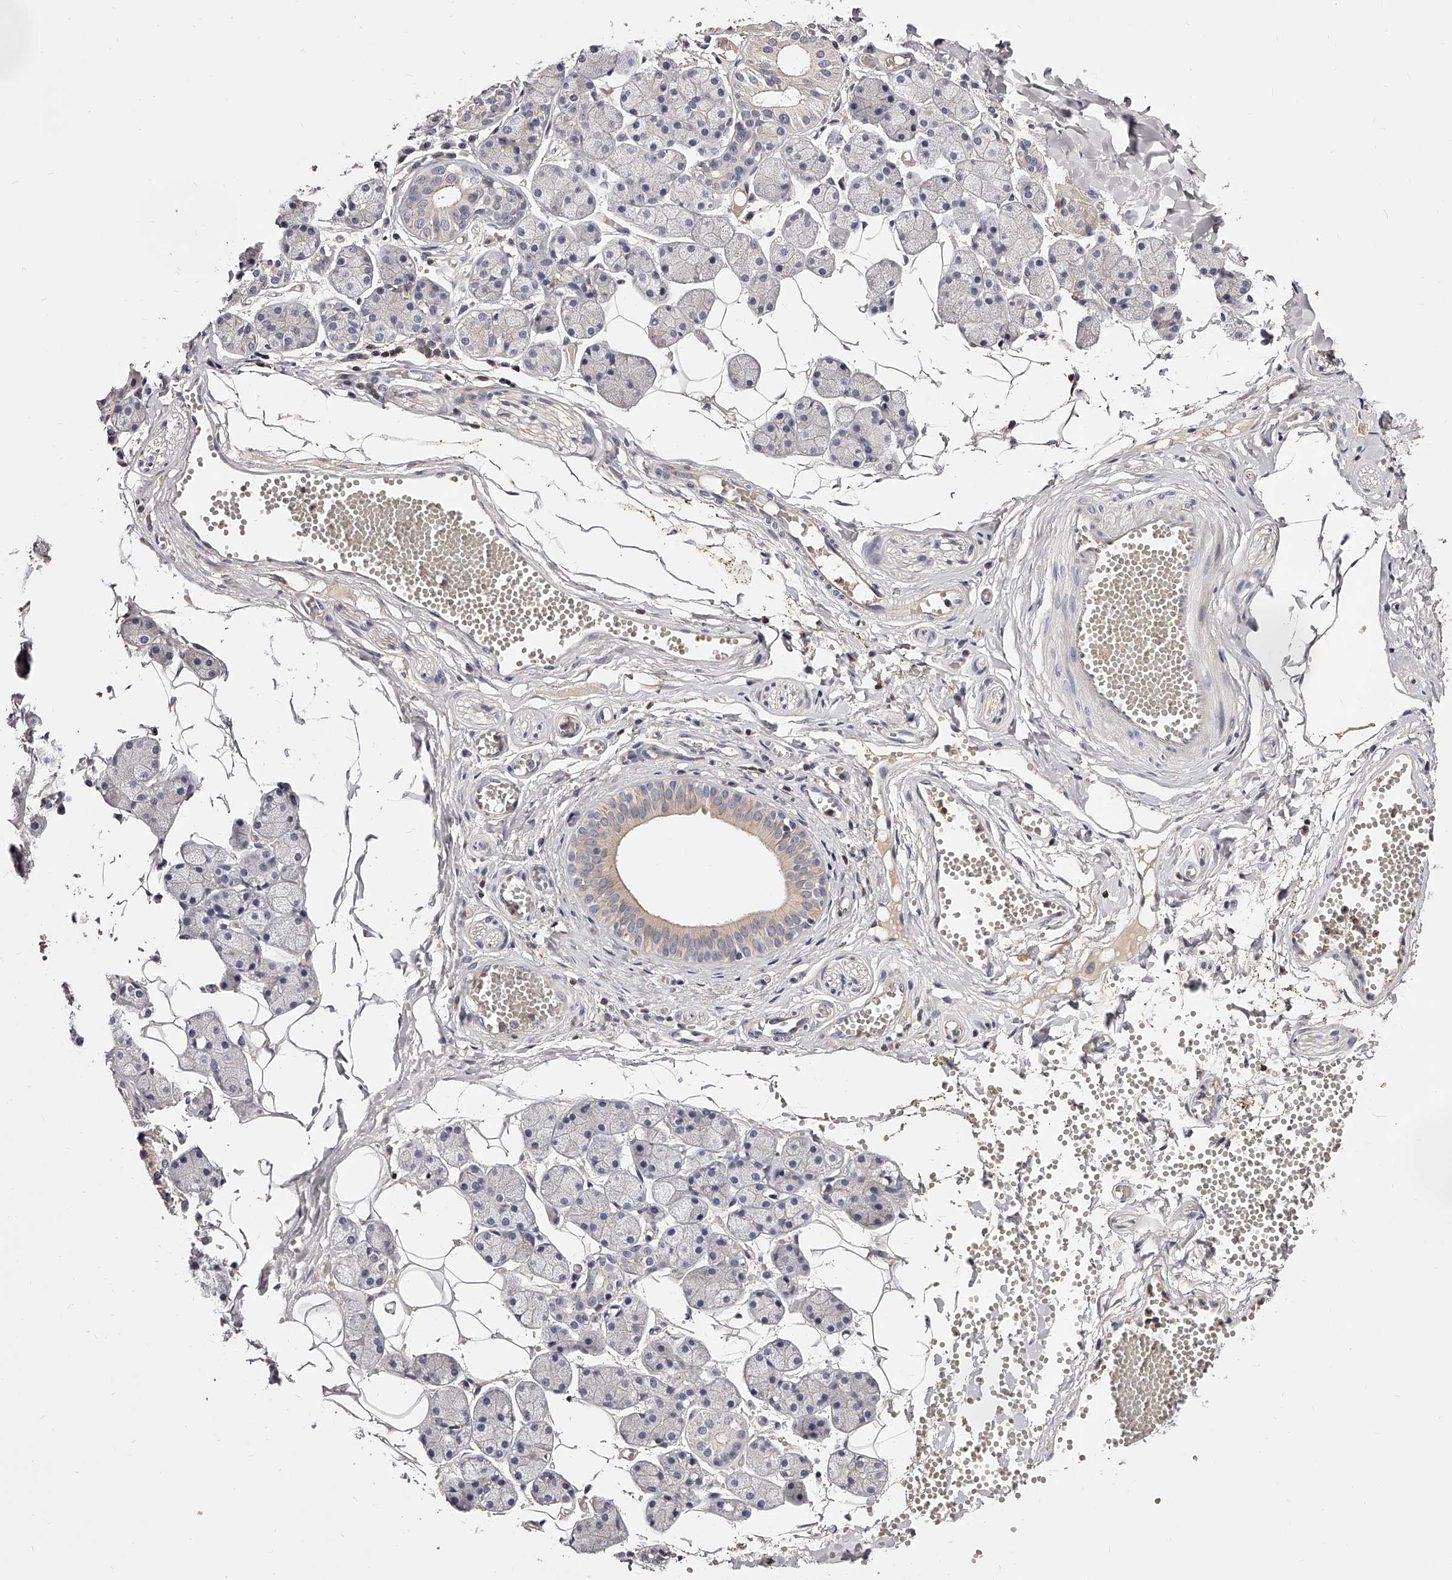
{"staining": {"intensity": "negative", "quantity": "none", "location": "none"}, "tissue": "salivary gland", "cell_type": "Glandular cells", "image_type": "normal", "snomed": [{"axis": "morphology", "description": "Normal tissue, NOS"}, {"axis": "topography", "description": "Salivary gland"}], "caption": "Immunohistochemistry (IHC) image of benign human salivary gland stained for a protein (brown), which exhibits no expression in glandular cells.", "gene": "PHACTR1", "patient": {"sex": "female", "age": 33}}